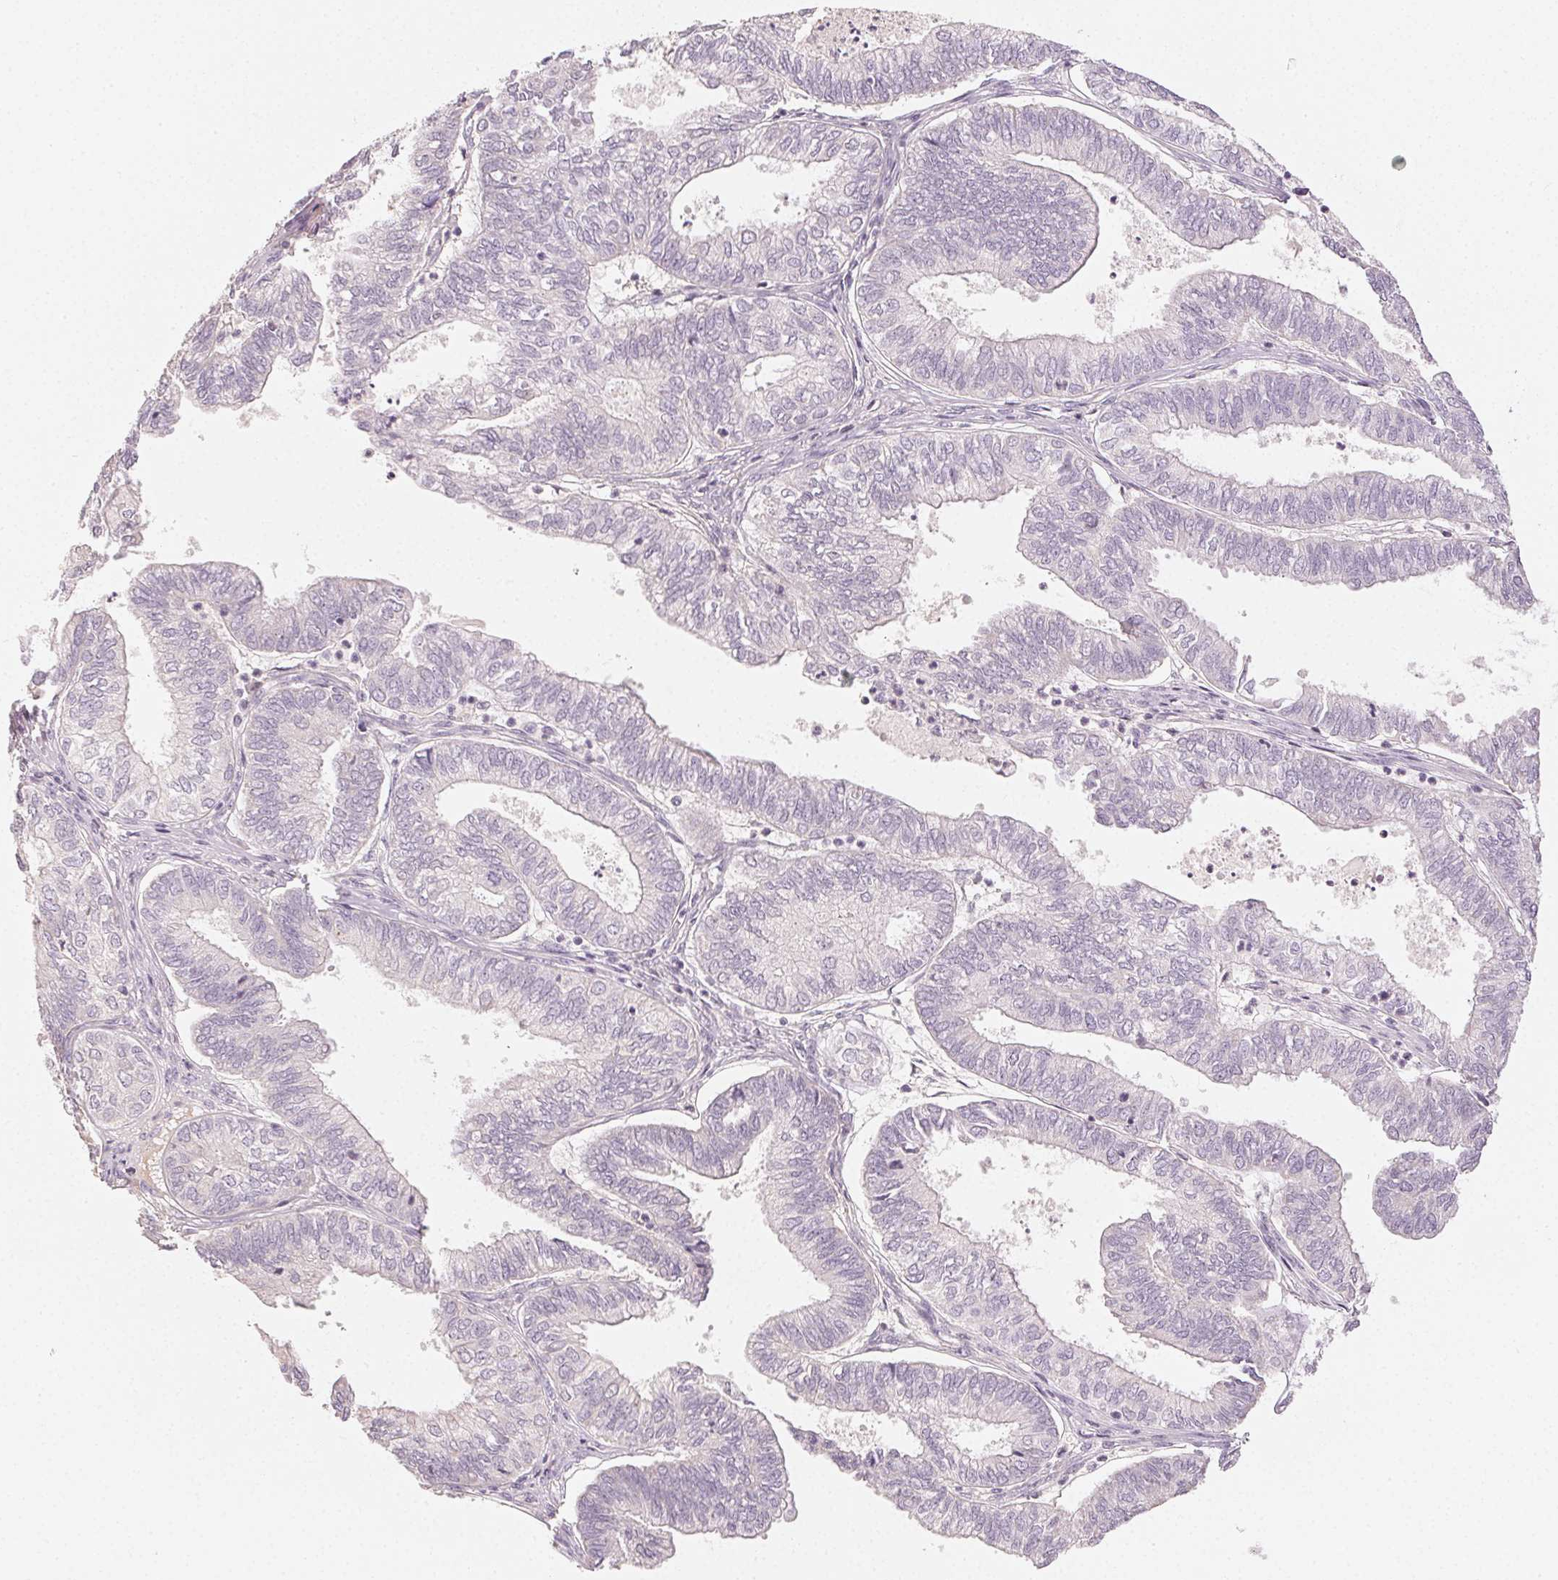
{"staining": {"intensity": "negative", "quantity": "none", "location": "none"}, "tissue": "ovarian cancer", "cell_type": "Tumor cells", "image_type": "cancer", "snomed": [{"axis": "morphology", "description": "Carcinoma, endometroid"}, {"axis": "topography", "description": "Ovary"}], "caption": "DAB immunohistochemical staining of human ovarian cancer exhibits no significant positivity in tumor cells.", "gene": "LVRN", "patient": {"sex": "female", "age": 64}}